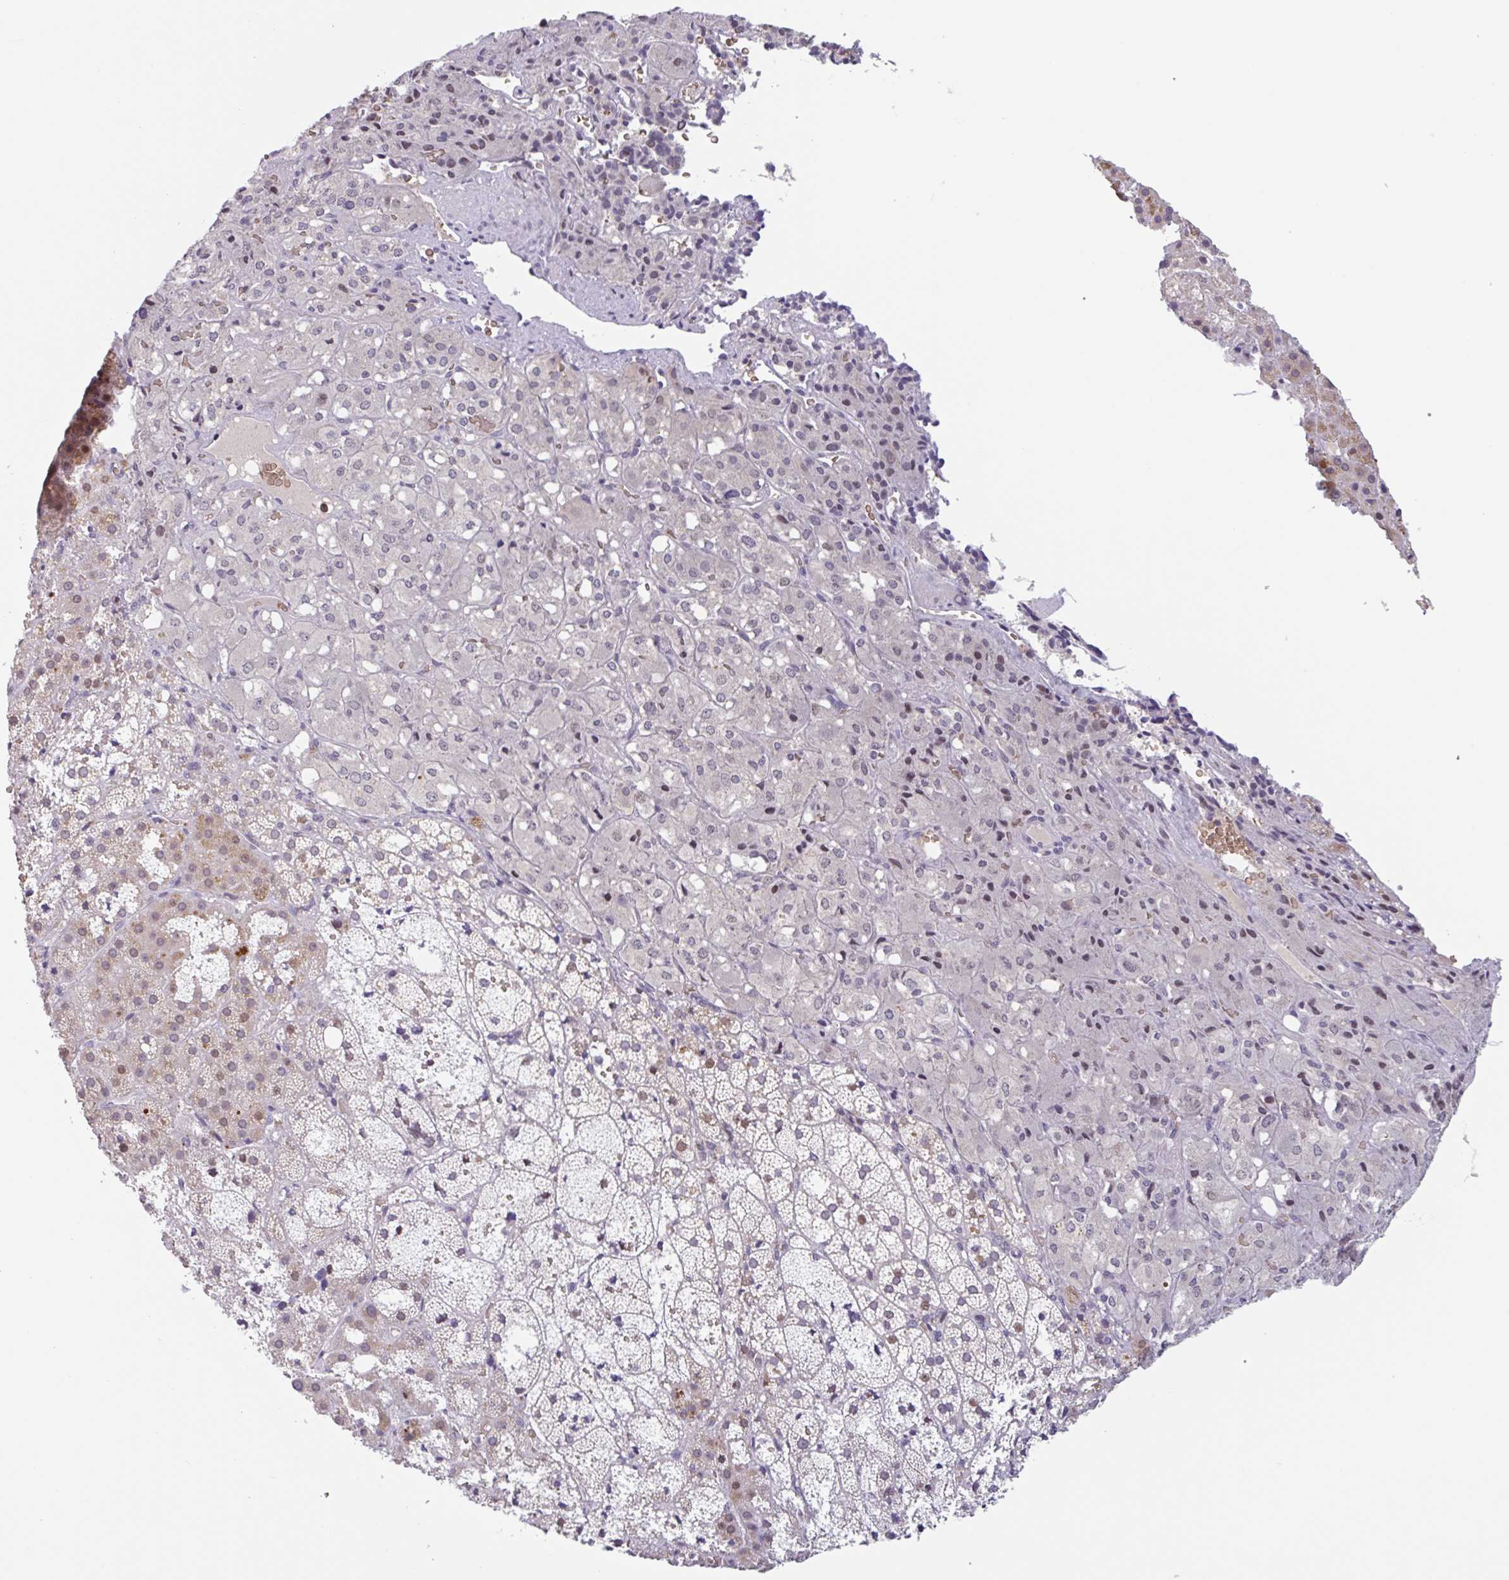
{"staining": {"intensity": "moderate", "quantity": "<25%", "location": "cytoplasmic/membranous,nuclear"}, "tissue": "adrenal gland", "cell_type": "Glandular cells", "image_type": "normal", "snomed": [{"axis": "morphology", "description": "Normal tissue, NOS"}, {"axis": "topography", "description": "Adrenal gland"}], "caption": "DAB (3,3'-diaminobenzidine) immunohistochemical staining of benign adrenal gland displays moderate cytoplasmic/membranous,nuclear protein positivity in approximately <25% of glandular cells. (DAB (3,3'-diaminobenzidine) IHC, brown staining for protein, blue staining for nuclei).", "gene": "RHAG", "patient": {"sex": "male", "age": 53}}